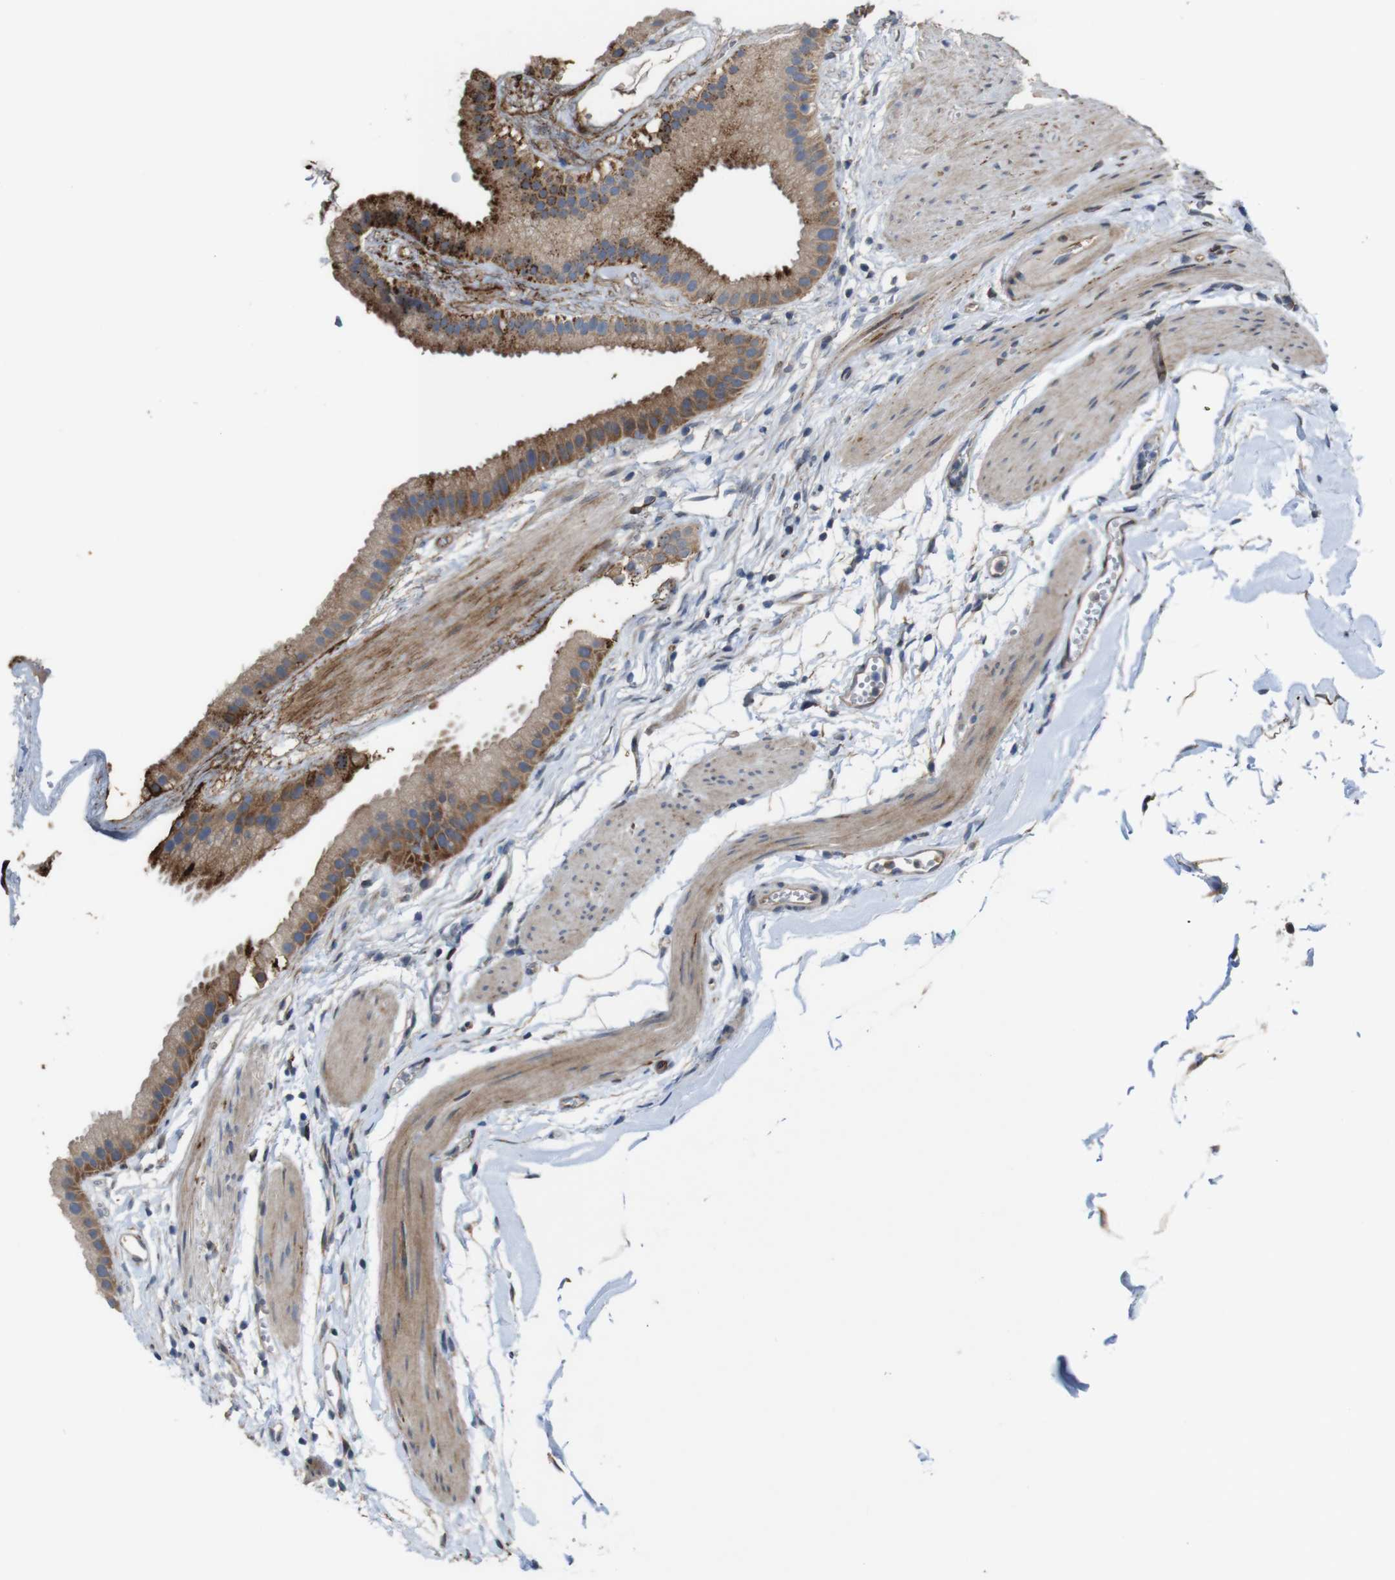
{"staining": {"intensity": "moderate", "quantity": ">75%", "location": "cytoplasmic/membranous"}, "tissue": "gallbladder", "cell_type": "Glandular cells", "image_type": "normal", "snomed": [{"axis": "morphology", "description": "Normal tissue, NOS"}, {"axis": "topography", "description": "Gallbladder"}], "caption": "An immunohistochemistry (IHC) histopathology image of normal tissue is shown. Protein staining in brown highlights moderate cytoplasmic/membranous positivity in gallbladder within glandular cells. (brown staining indicates protein expression, while blue staining denotes nuclei).", "gene": "PCOLCE2", "patient": {"sex": "female", "age": 64}}